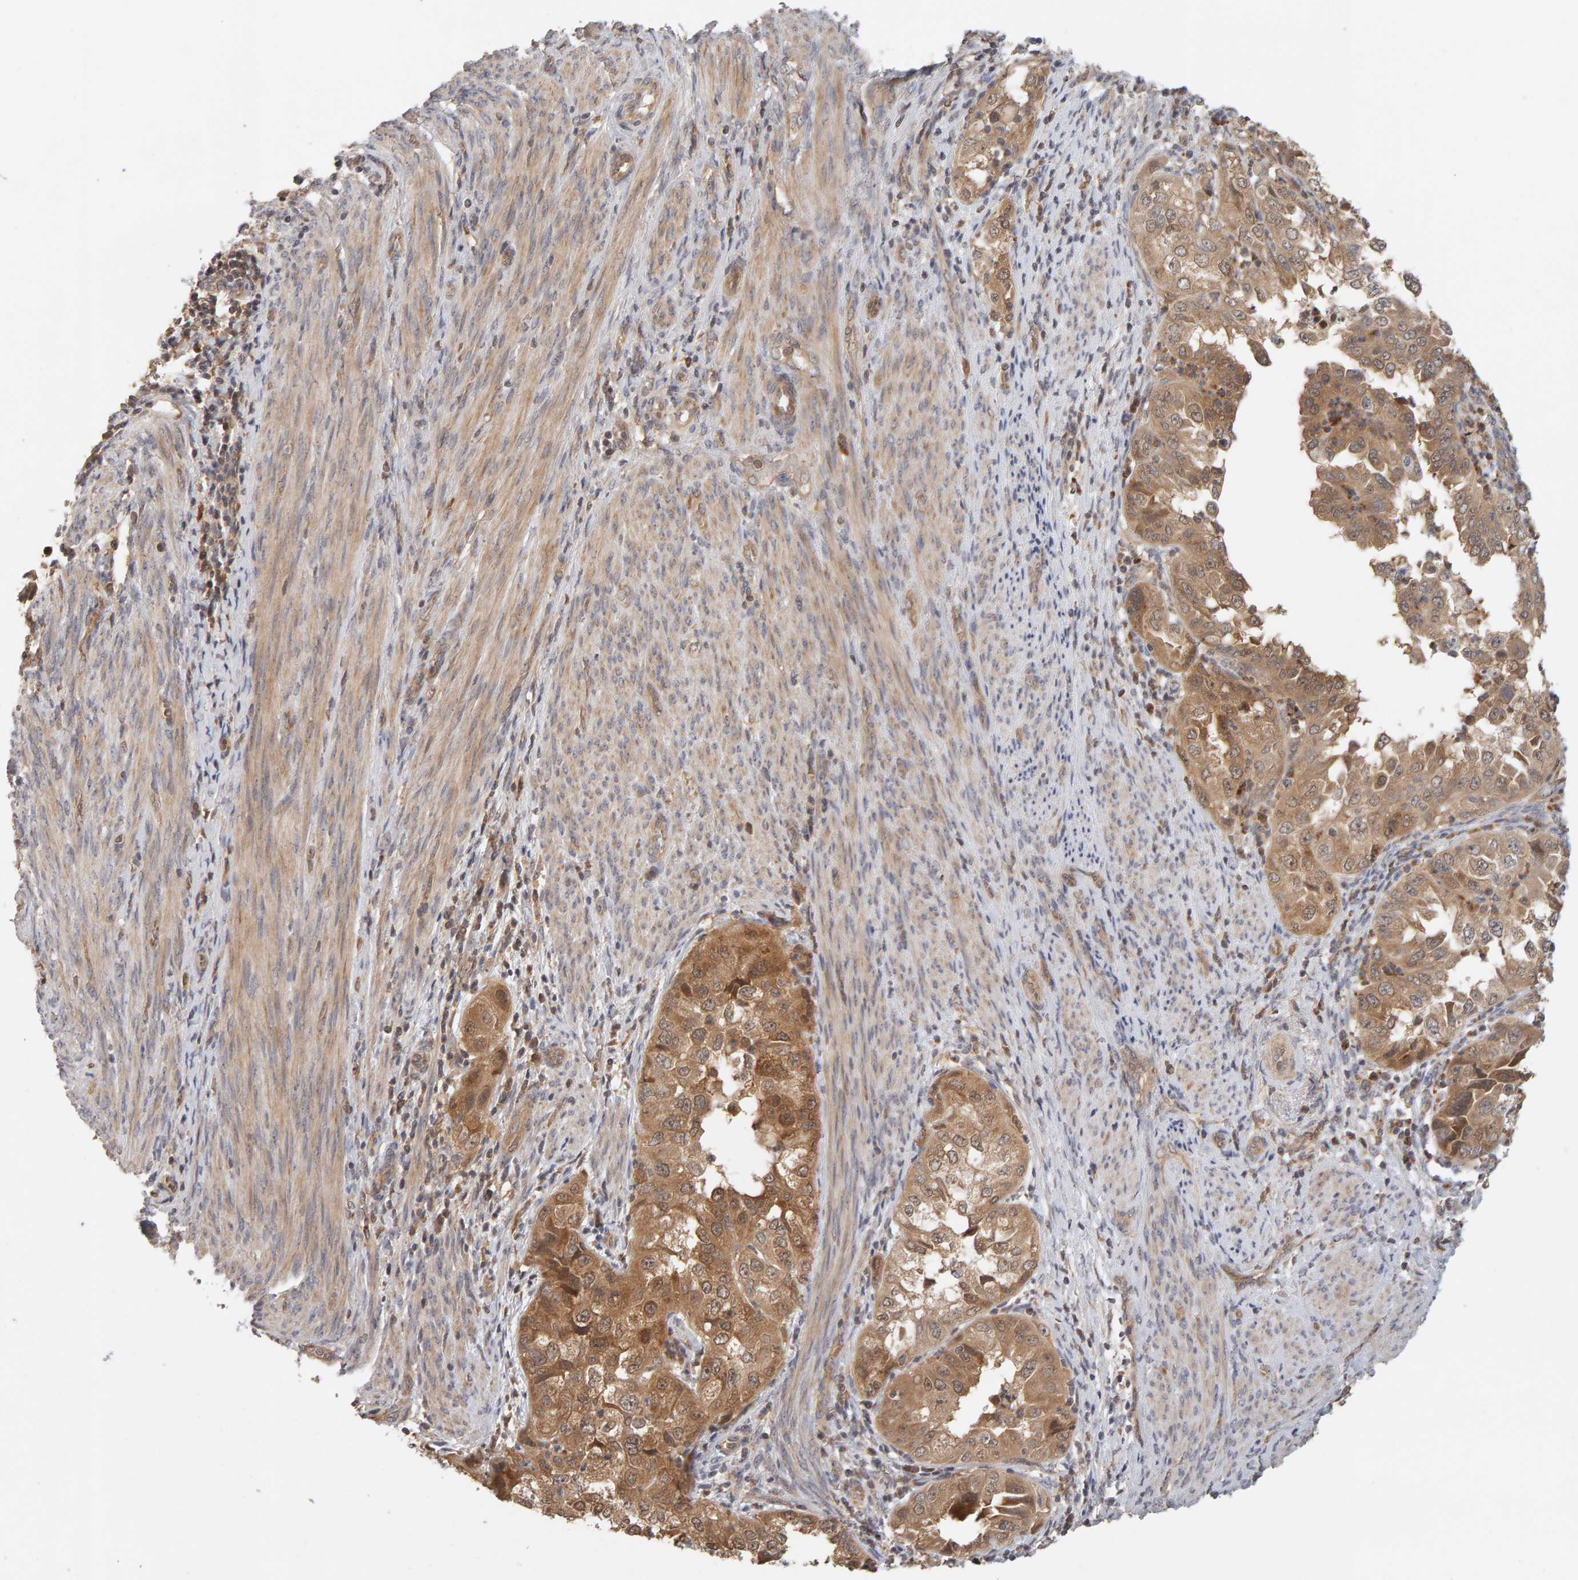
{"staining": {"intensity": "moderate", "quantity": ">75%", "location": "cytoplasmic/membranous"}, "tissue": "endometrial cancer", "cell_type": "Tumor cells", "image_type": "cancer", "snomed": [{"axis": "morphology", "description": "Adenocarcinoma, NOS"}, {"axis": "topography", "description": "Endometrium"}], "caption": "Immunohistochemistry (IHC) histopathology image of neoplastic tissue: human adenocarcinoma (endometrial) stained using IHC shows medium levels of moderate protein expression localized specifically in the cytoplasmic/membranous of tumor cells, appearing as a cytoplasmic/membranous brown color.", "gene": "DNAJC7", "patient": {"sex": "female", "age": 85}}